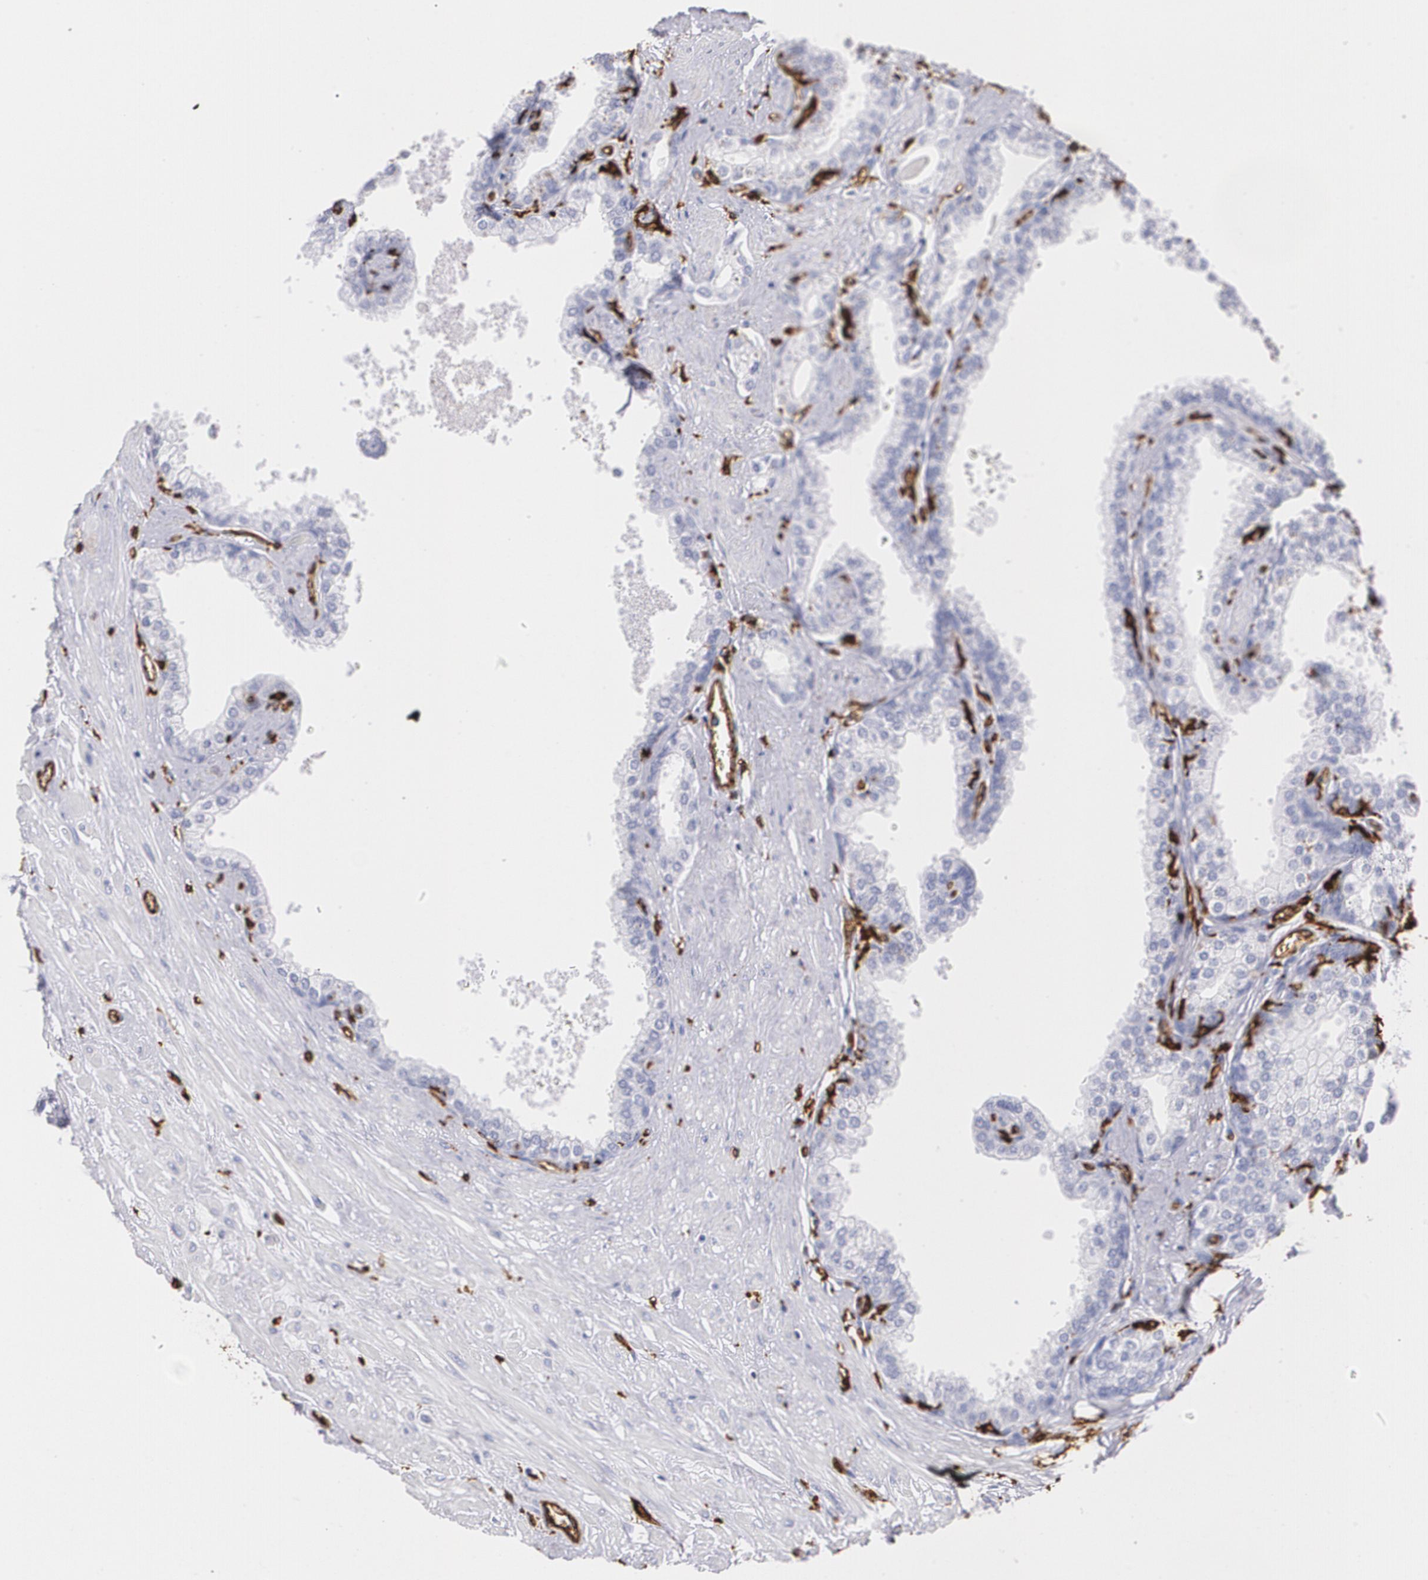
{"staining": {"intensity": "moderate", "quantity": "25%-75%", "location": "cytoplasmic/membranous"}, "tissue": "prostate", "cell_type": "Glandular cells", "image_type": "normal", "snomed": [{"axis": "morphology", "description": "Normal tissue, NOS"}, {"axis": "topography", "description": "Prostate"}], "caption": "Immunohistochemistry (IHC) image of normal prostate: human prostate stained using immunohistochemistry (IHC) shows medium levels of moderate protein expression localized specifically in the cytoplasmic/membranous of glandular cells, appearing as a cytoplasmic/membranous brown color.", "gene": "HLA", "patient": {"sex": "male", "age": 60}}